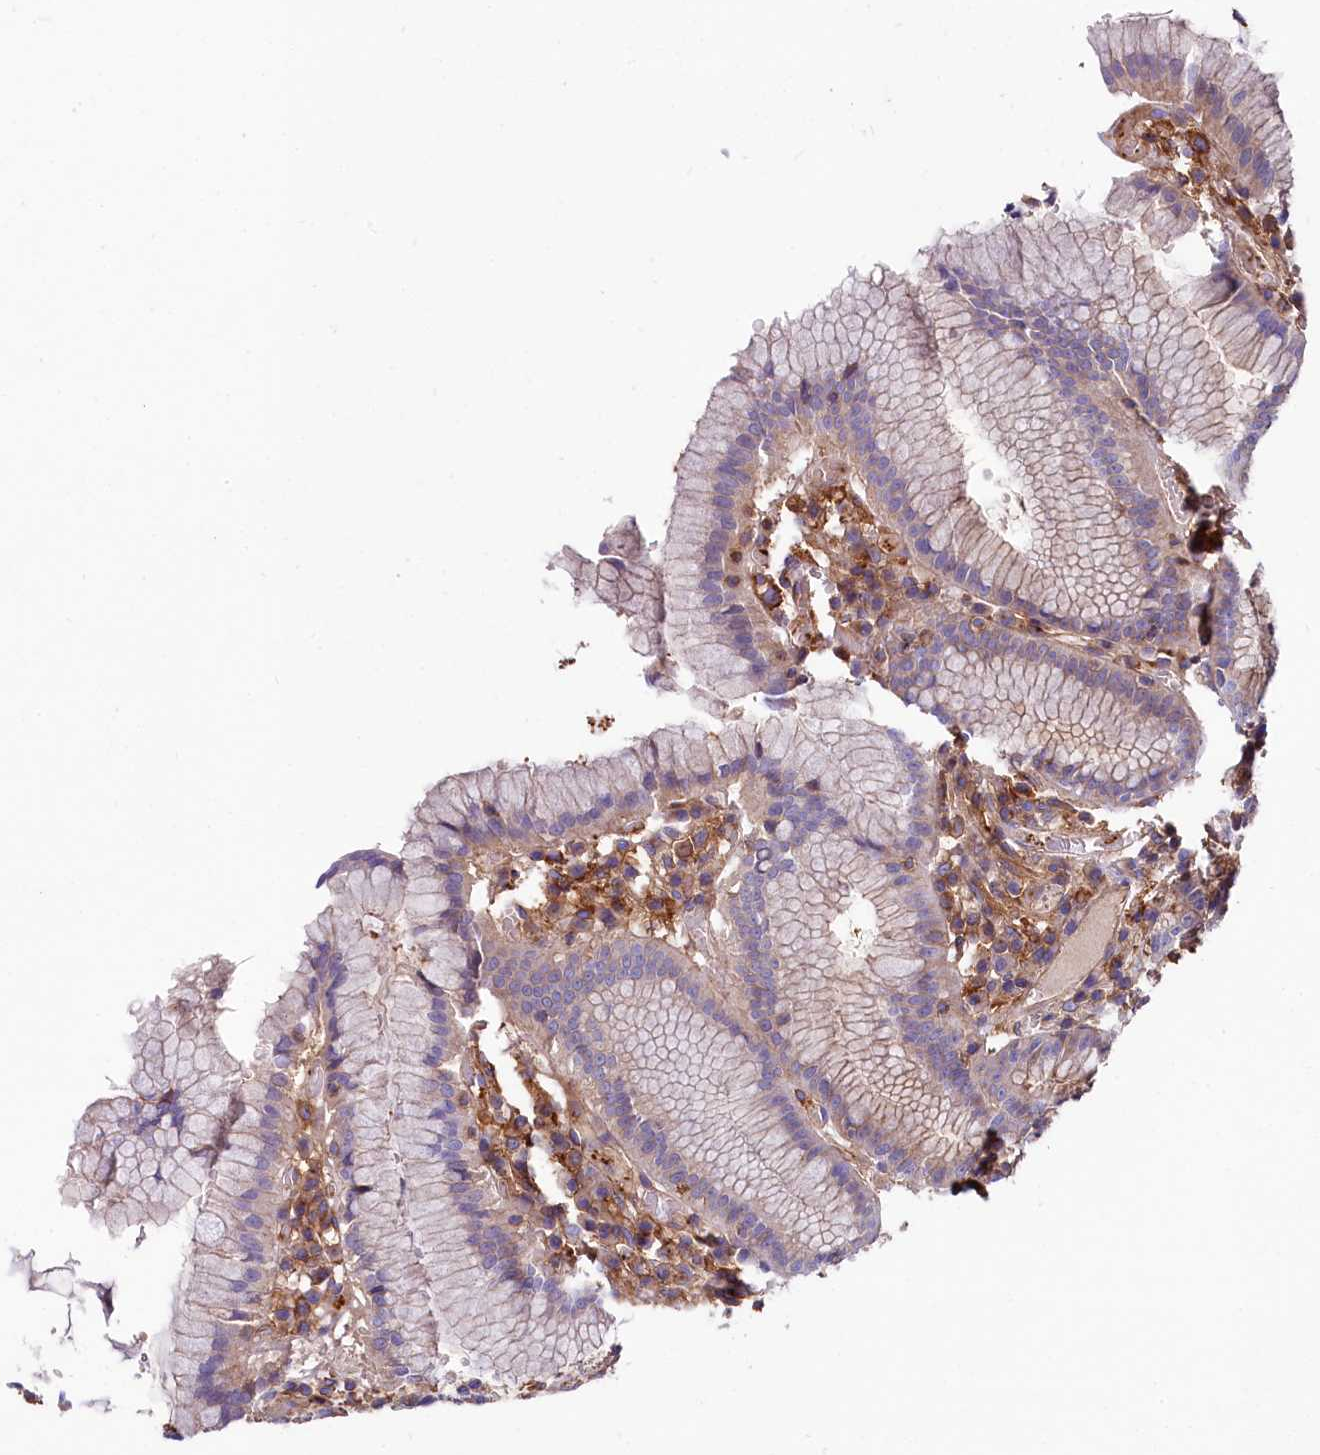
{"staining": {"intensity": "negative", "quantity": "none", "location": "none"}, "tissue": "stomach", "cell_type": "Glandular cells", "image_type": "normal", "snomed": [{"axis": "morphology", "description": "Normal tissue, NOS"}, {"axis": "topography", "description": "Stomach"}], "caption": "Protein analysis of benign stomach shows no significant expression in glandular cells.", "gene": "ANO6", "patient": {"sex": "male", "age": 55}}